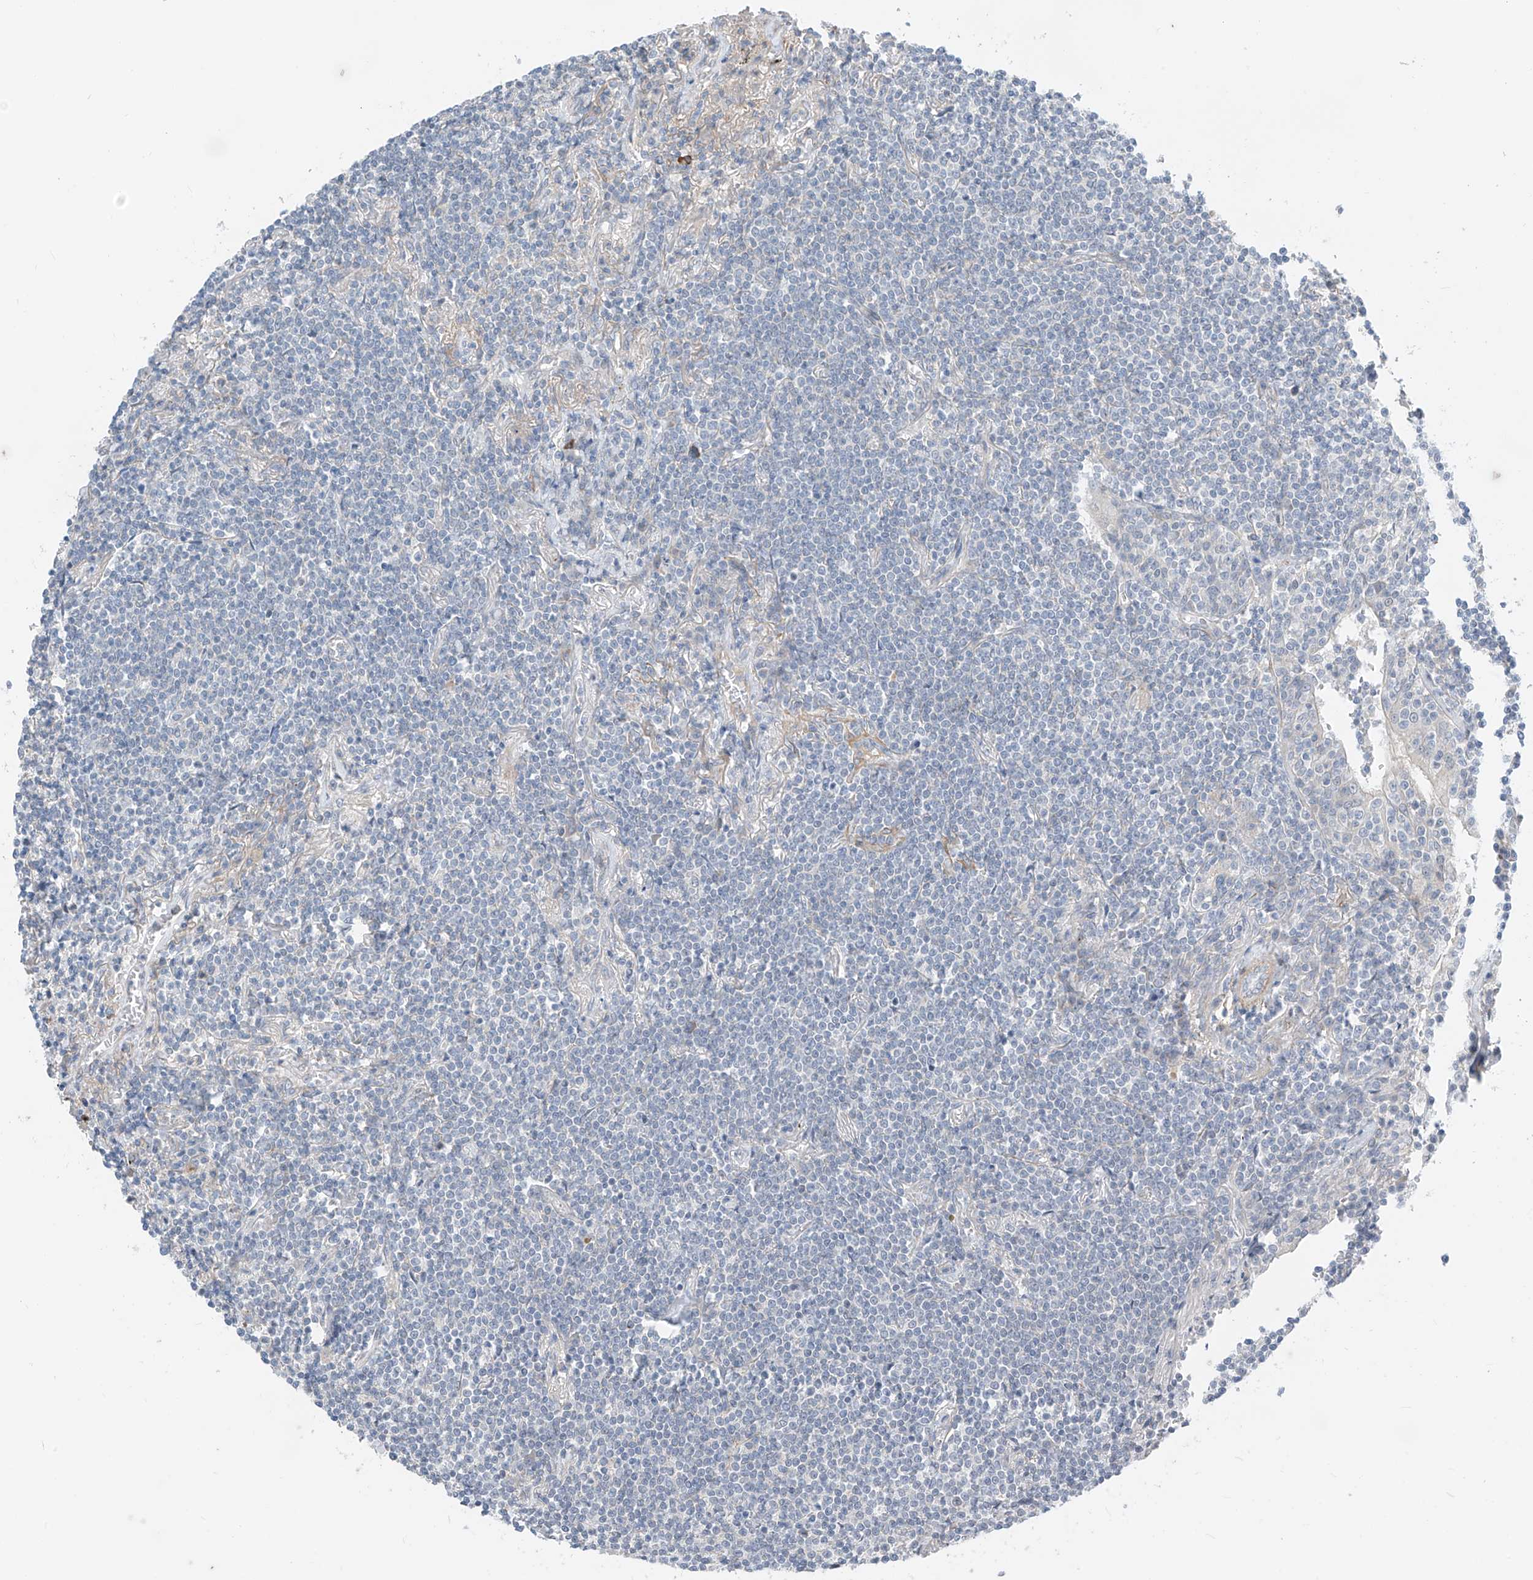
{"staining": {"intensity": "negative", "quantity": "none", "location": "none"}, "tissue": "lymphoma", "cell_type": "Tumor cells", "image_type": "cancer", "snomed": [{"axis": "morphology", "description": "Malignant lymphoma, non-Hodgkin's type, Low grade"}, {"axis": "topography", "description": "Lung"}], "caption": "Lymphoma was stained to show a protein in brown. There is no significant expression in tumor cells.", "gene": "ABLIM2", "patient": {"sex": "female", "age": 71}}